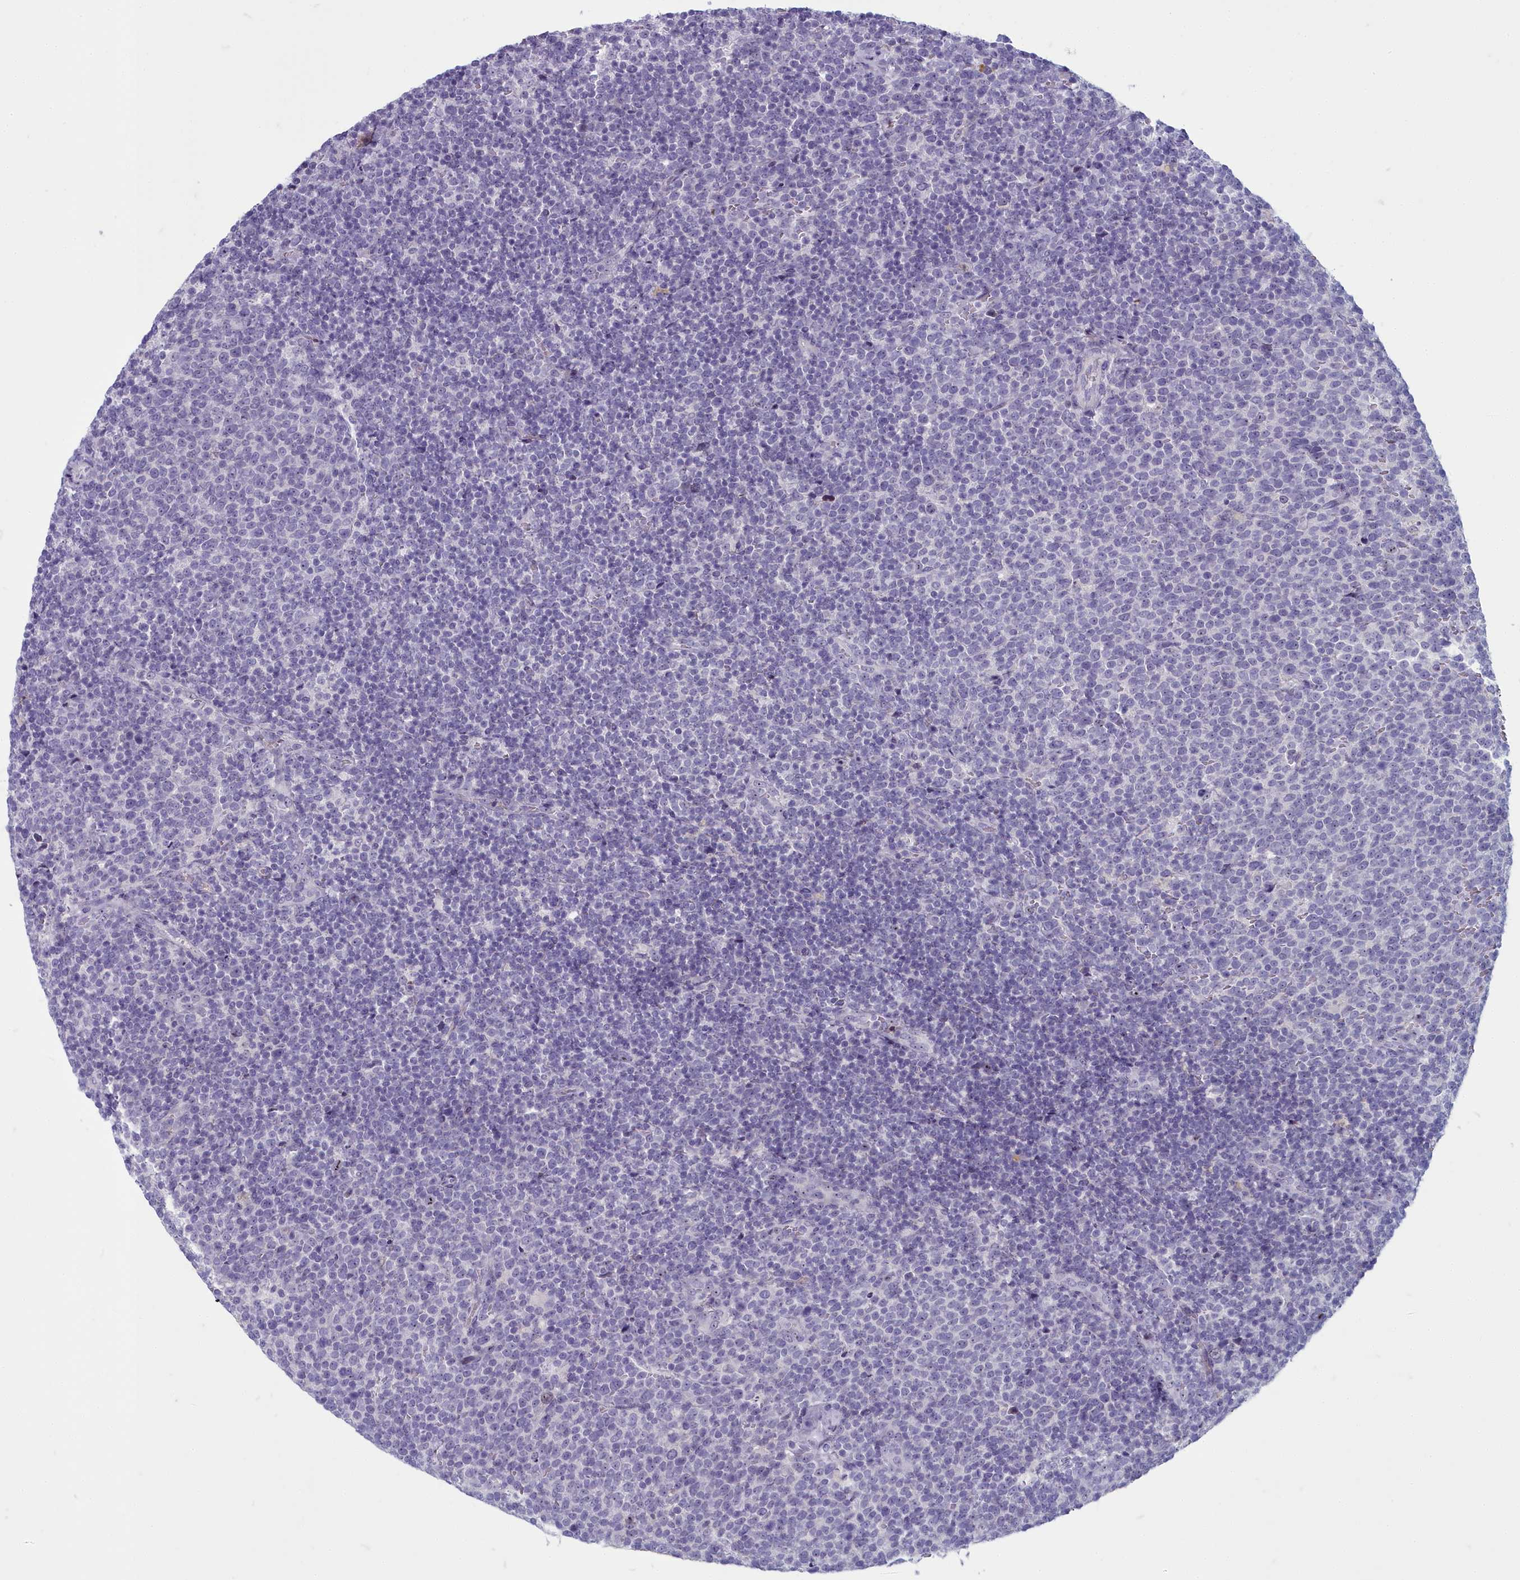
{"staining": {"intensity": "negative", "quantity": "none", "location": "none"}, "tissue": "lymphoma", "cell_type": "Tumor cells", "image_type": "cancer", "snomed": [{"axis": "morphology", "description": "Malignant lymphoma, non-Hodgkin's type, High grade"}, {"axis": "topography", "description": "Lymph node"}], "caption": "A photomicrograph of human high-grade malignant lymphoma, non-Hodgkin's type is negative for staining in tumor cells. (Stains: DAB immunohistochemistry with hematoxylin counter stain, Microscopy: brightfield microscopy at high magnification).", "gene": "INSYN2A", "patient": {"sex": "male", "age": 61}}